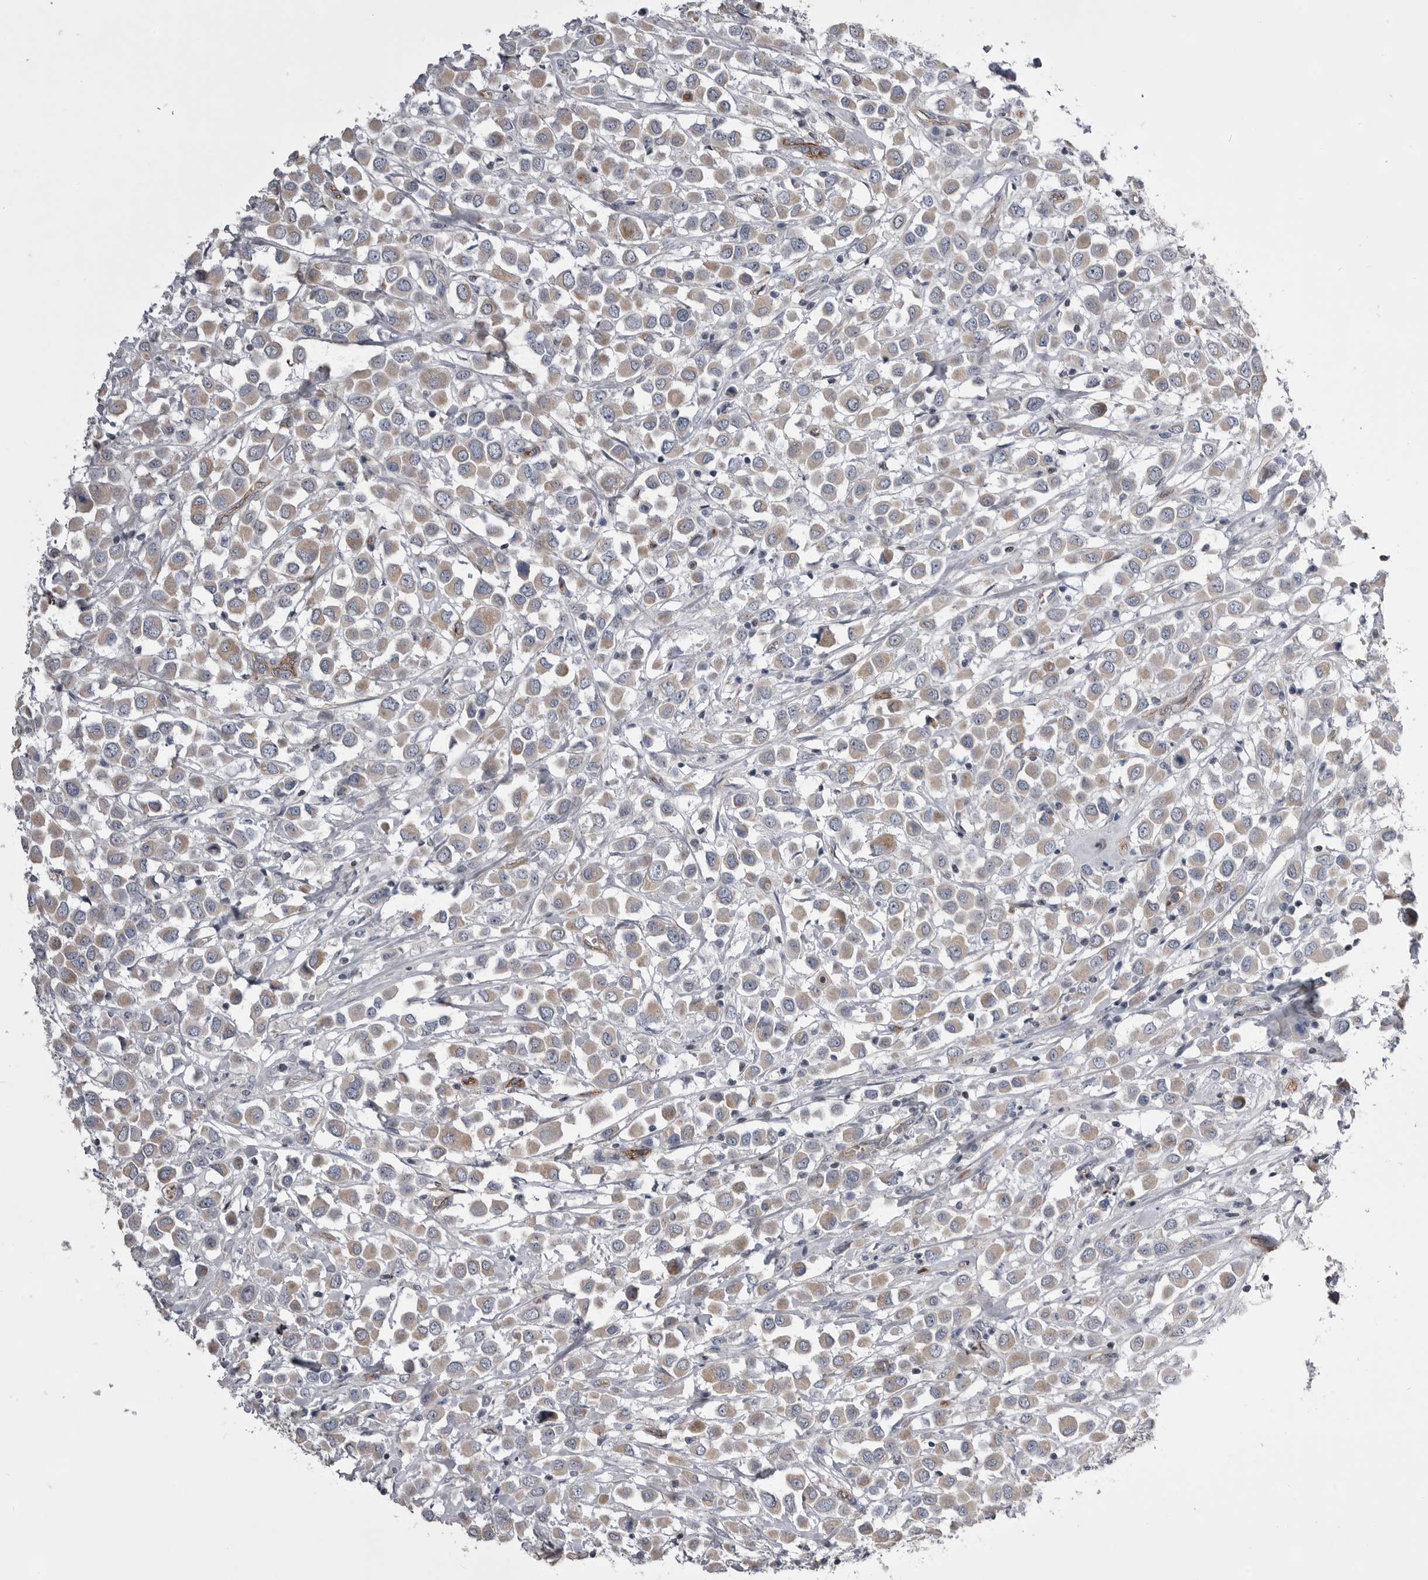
{"staining": {"intensity": "weak", "quantity": ">75%", "location": "cytoplasmic/membranous"}, "tissue": "breast cancer", "cell_type": "Tumor cells", "image_type": "cancer", "snomed": [{"axis": "morphology", "description": "Duct carcinoma"}, {"axis": "topography", "description": "Breast"}], "caption": "The micrograph reveals a brown stain indicating the presence of a protein in the cytoplasmic/membranous of tumor cells in breast intraductal carcinoma.", "gene": "OPLAH", "patient": {"sex": "female", "age": 61}}